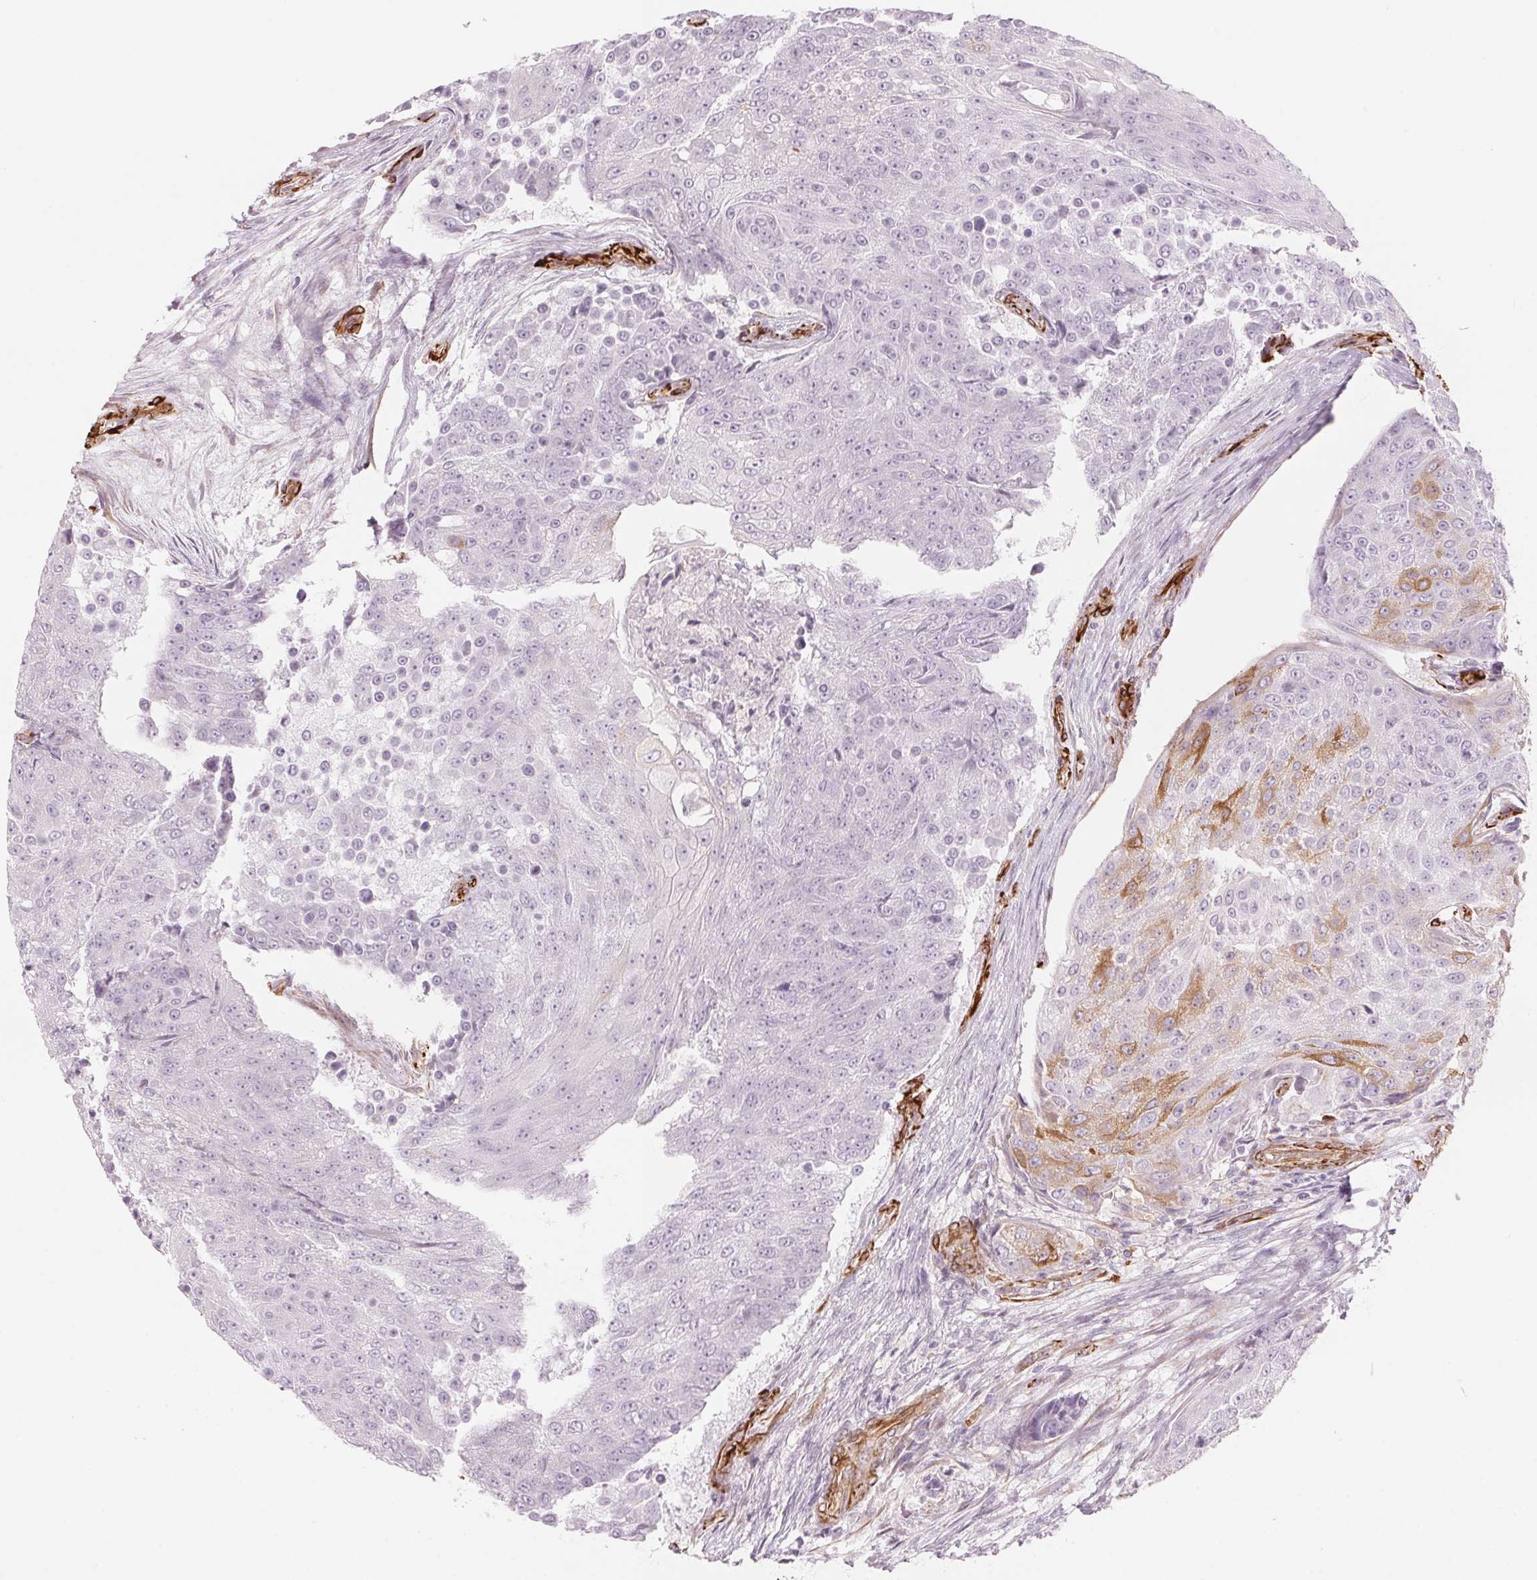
{"staining": {"intensity": "weak", "quantity": "<25%", "location": "cytoplasmic/membranous"}, "tissue": "urothelial cancer", "cell_type": "Tumor cells", "image_type": "cancer", "snomed": [{"axis": "morphology", "description": "Urothelial carcinoma, High grade"}, {"axis": "topography", "description": "Urinary bladder"}], "caption": "A micrograph of urothelial cancer stained for a protein shows no brown staining in tumor cells. Nuclei are stained in blue.", "gene": "CLPS", "patient": {"sex": "female", "age": 63}}